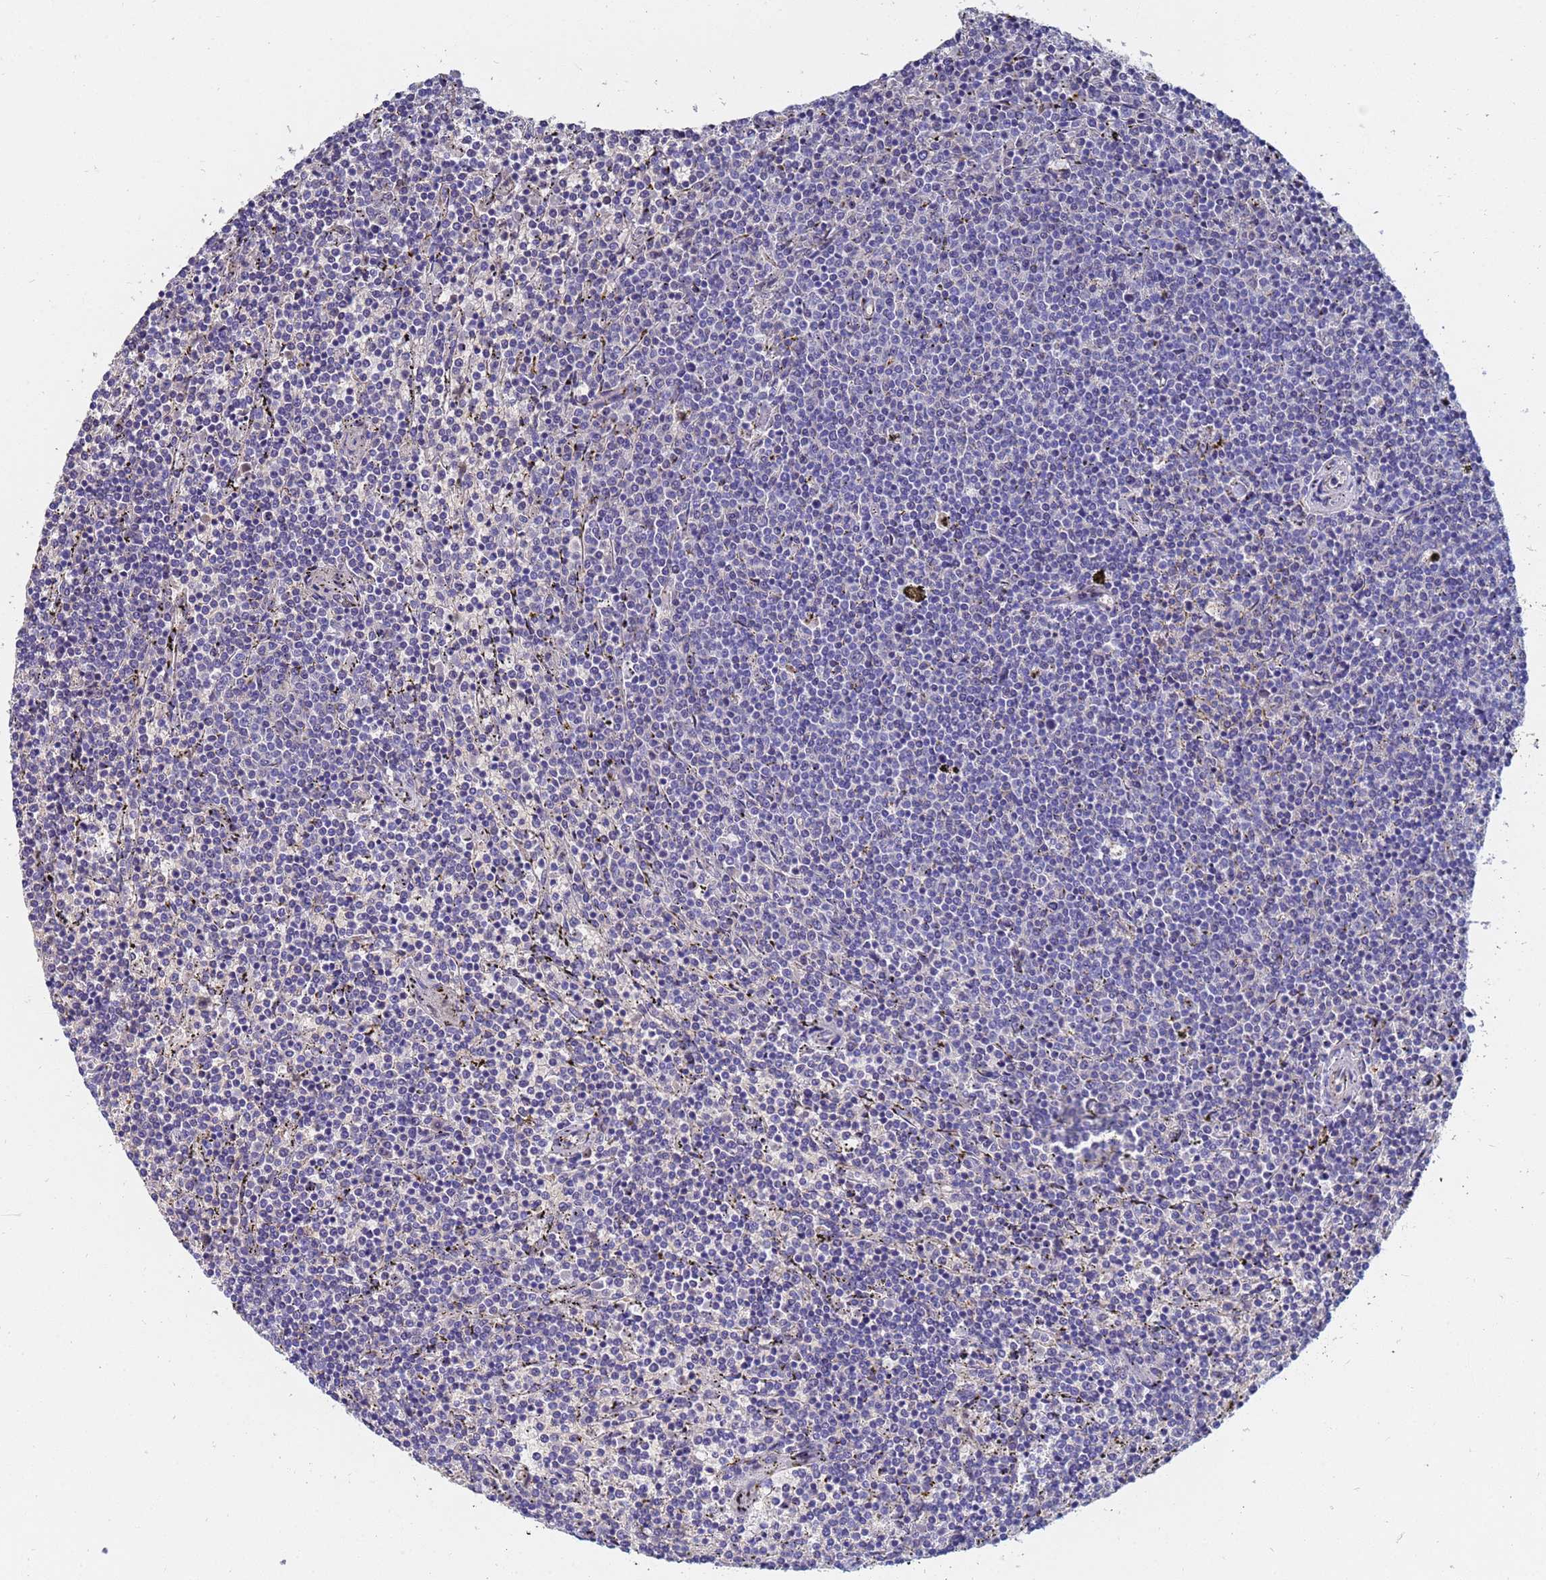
{"staining": {"intensity": "negative", "quantity": "none", "location": "none"}, "tissue": "lymphoma", "cell_type": "Tumor cells", "image_type": "cancer", "snomed": [{"axis": "morphology", "description": "Malignant lymphoma, non-Hodgkin's type, Low grade"}, {"axis": "topography", "description": "Spleen"}], "caption": "This is a micrograph of immunohistochemistry (IHC) staining of malignant lymphoma, non-Hodgkin's type (low-grade), which shows no expression in tumor cells.", "gene": "IHO1", "patient": {"sex": "female", "age": 50}}